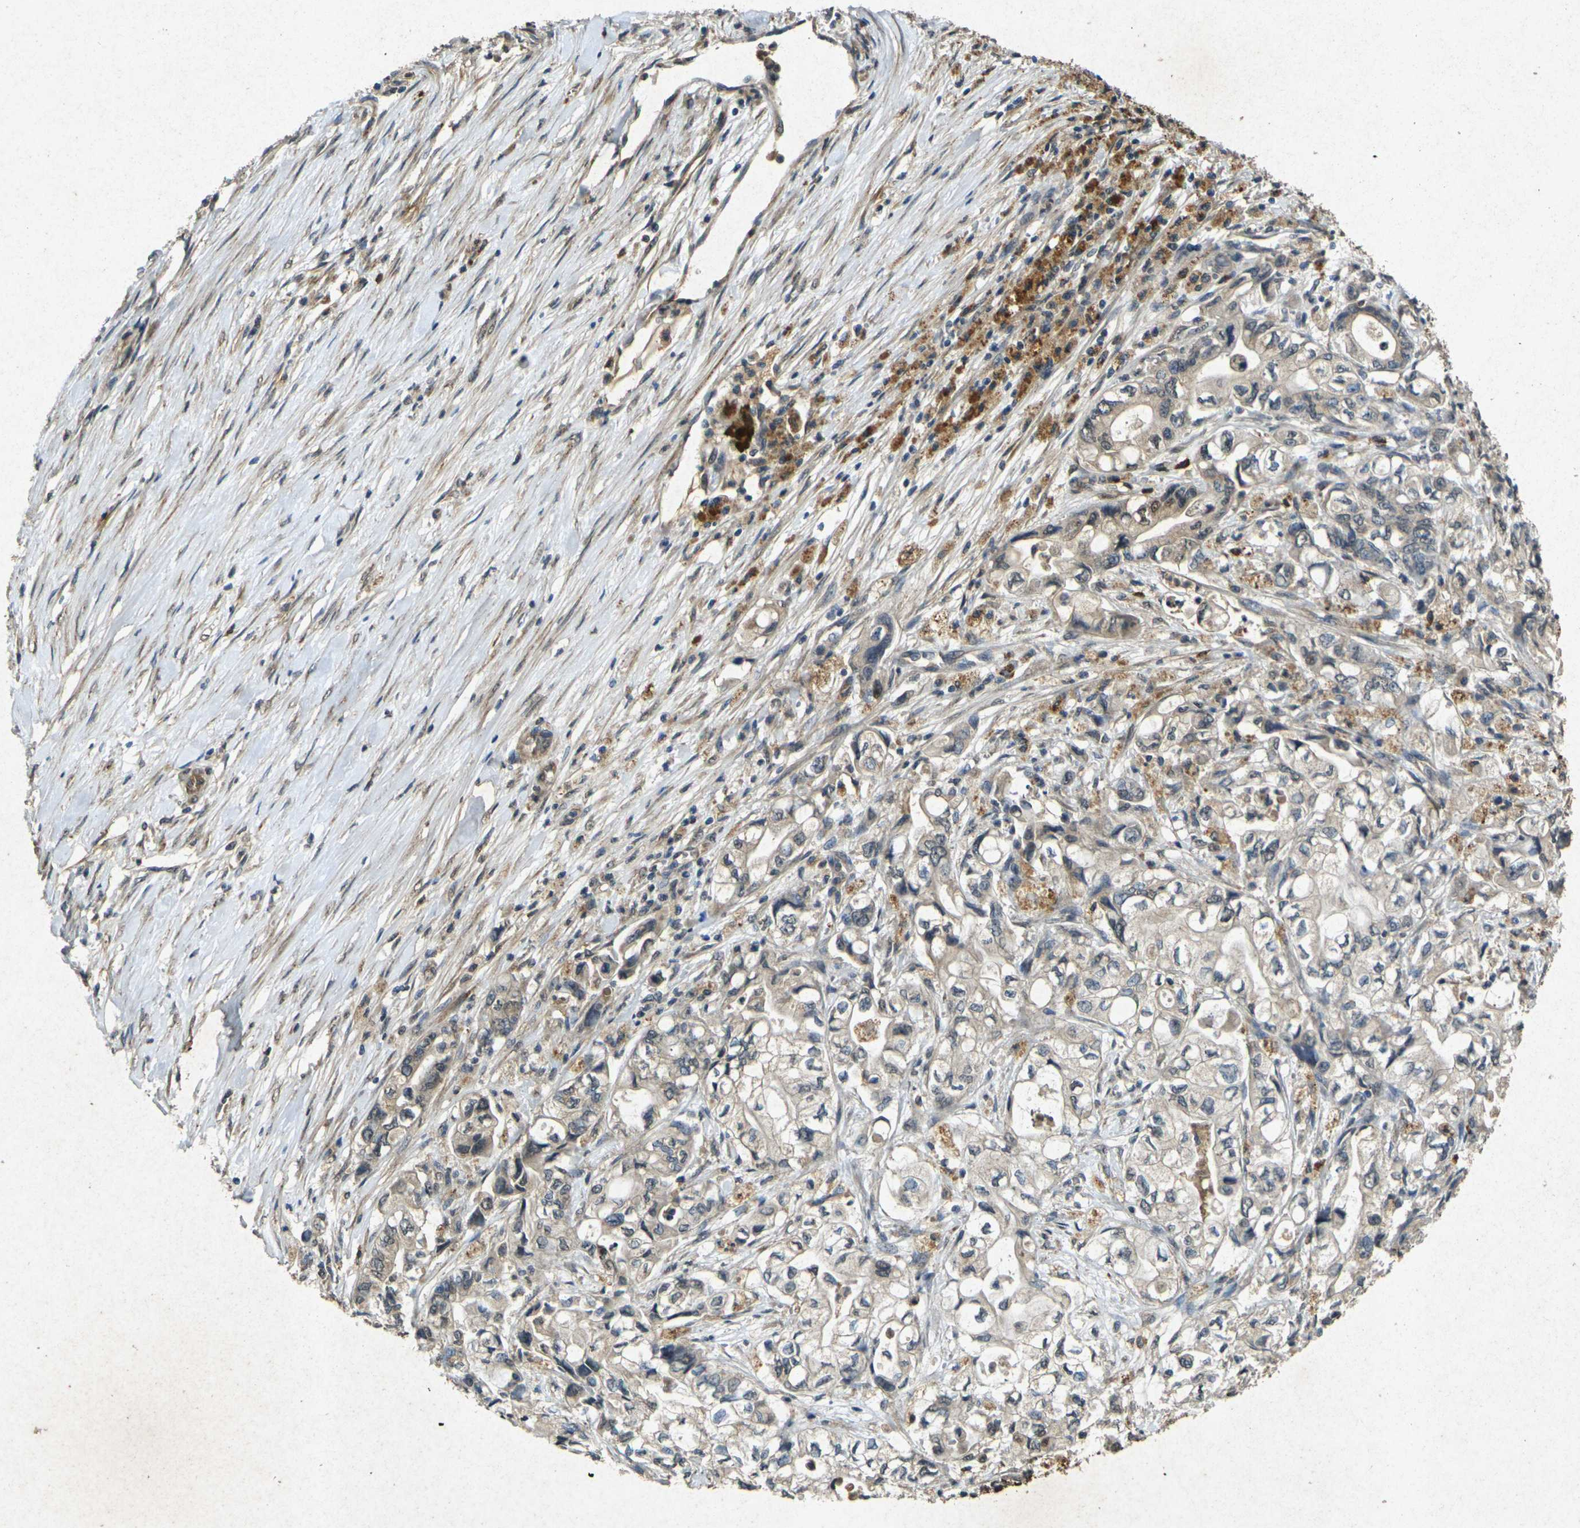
{"staining": {"intensity": "moderate", "quantity": "25%-75%", "location": "cytoplasmic/membranous"}, "tissue": "pancreatic cancer", "cell_type": "Tumor cells", "image_type": "cancer", "snomed": [{"axis": "morphology", "description": "Adenocarcinoma, NOS"}, {"axis": "topography", "description": "Pancreas"}], "caption": "Immunohistochemistry histopathology image of pancreatic adenocarcinoma stained for a protein (brown), which demonstrates medium levels of moderate cytoplasmic/membranous staining in about 25%-75% of tumor cells.", "gene": "RGMA", "patient": {"sex": "male", "age": 79}}